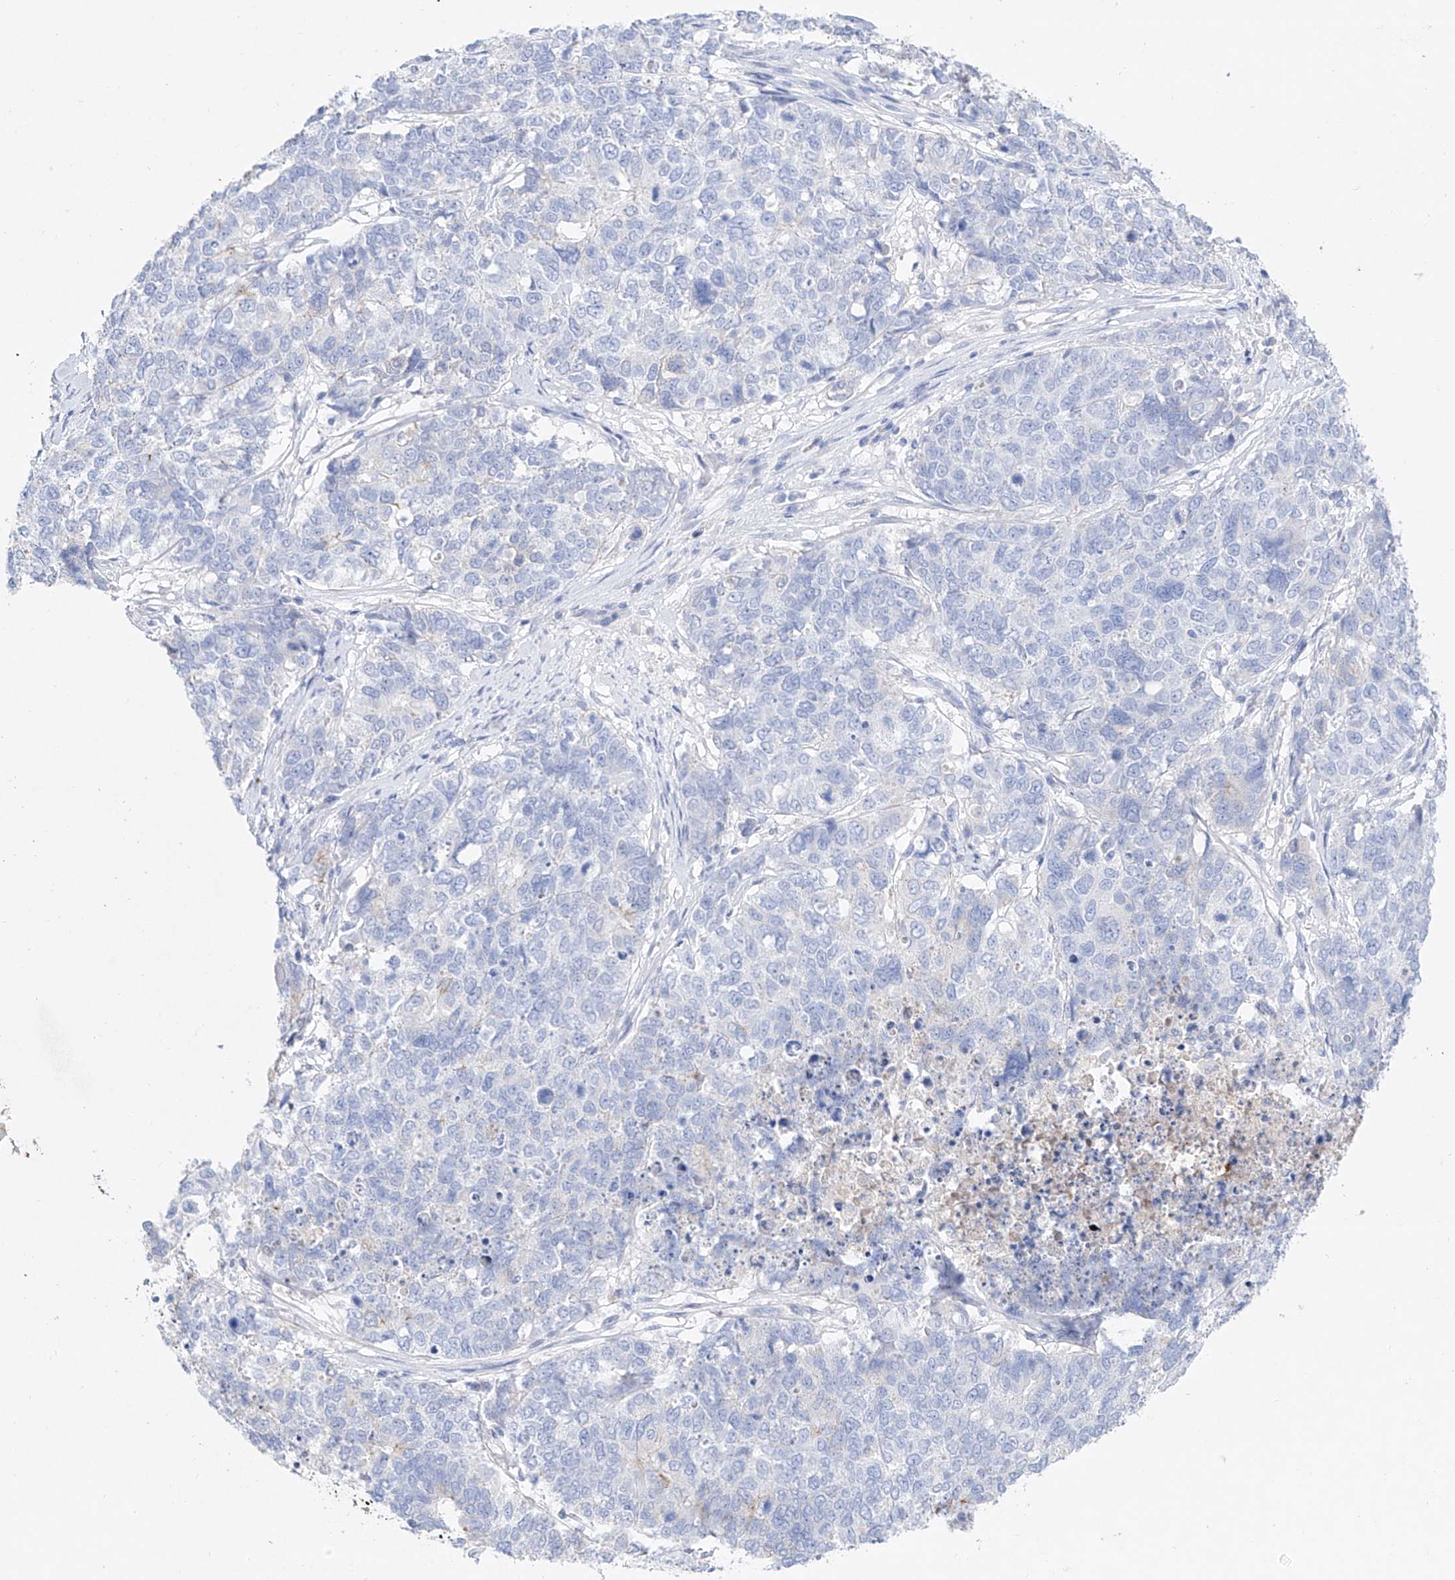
{"staining": {"intensity": "negative", "quantity": "none", "location": "none"}, "tissue": "cervical cancer", "cell_type": "Tumor cells", "image_type": "cancer", "snomed": [{"axis": "morphology", "description": "Squamous cell carcinoma, NOS"}, {"axis": "topography", "description": "Cervix"}], "caption": "IHC image of neoplastic tissue: human cervical squamous cell carcinoma stained with DAB displays no significant protein positivity in tumor cells.", "gene": "TM7SF2", "patient": {"sex": "female", "age": 63}}